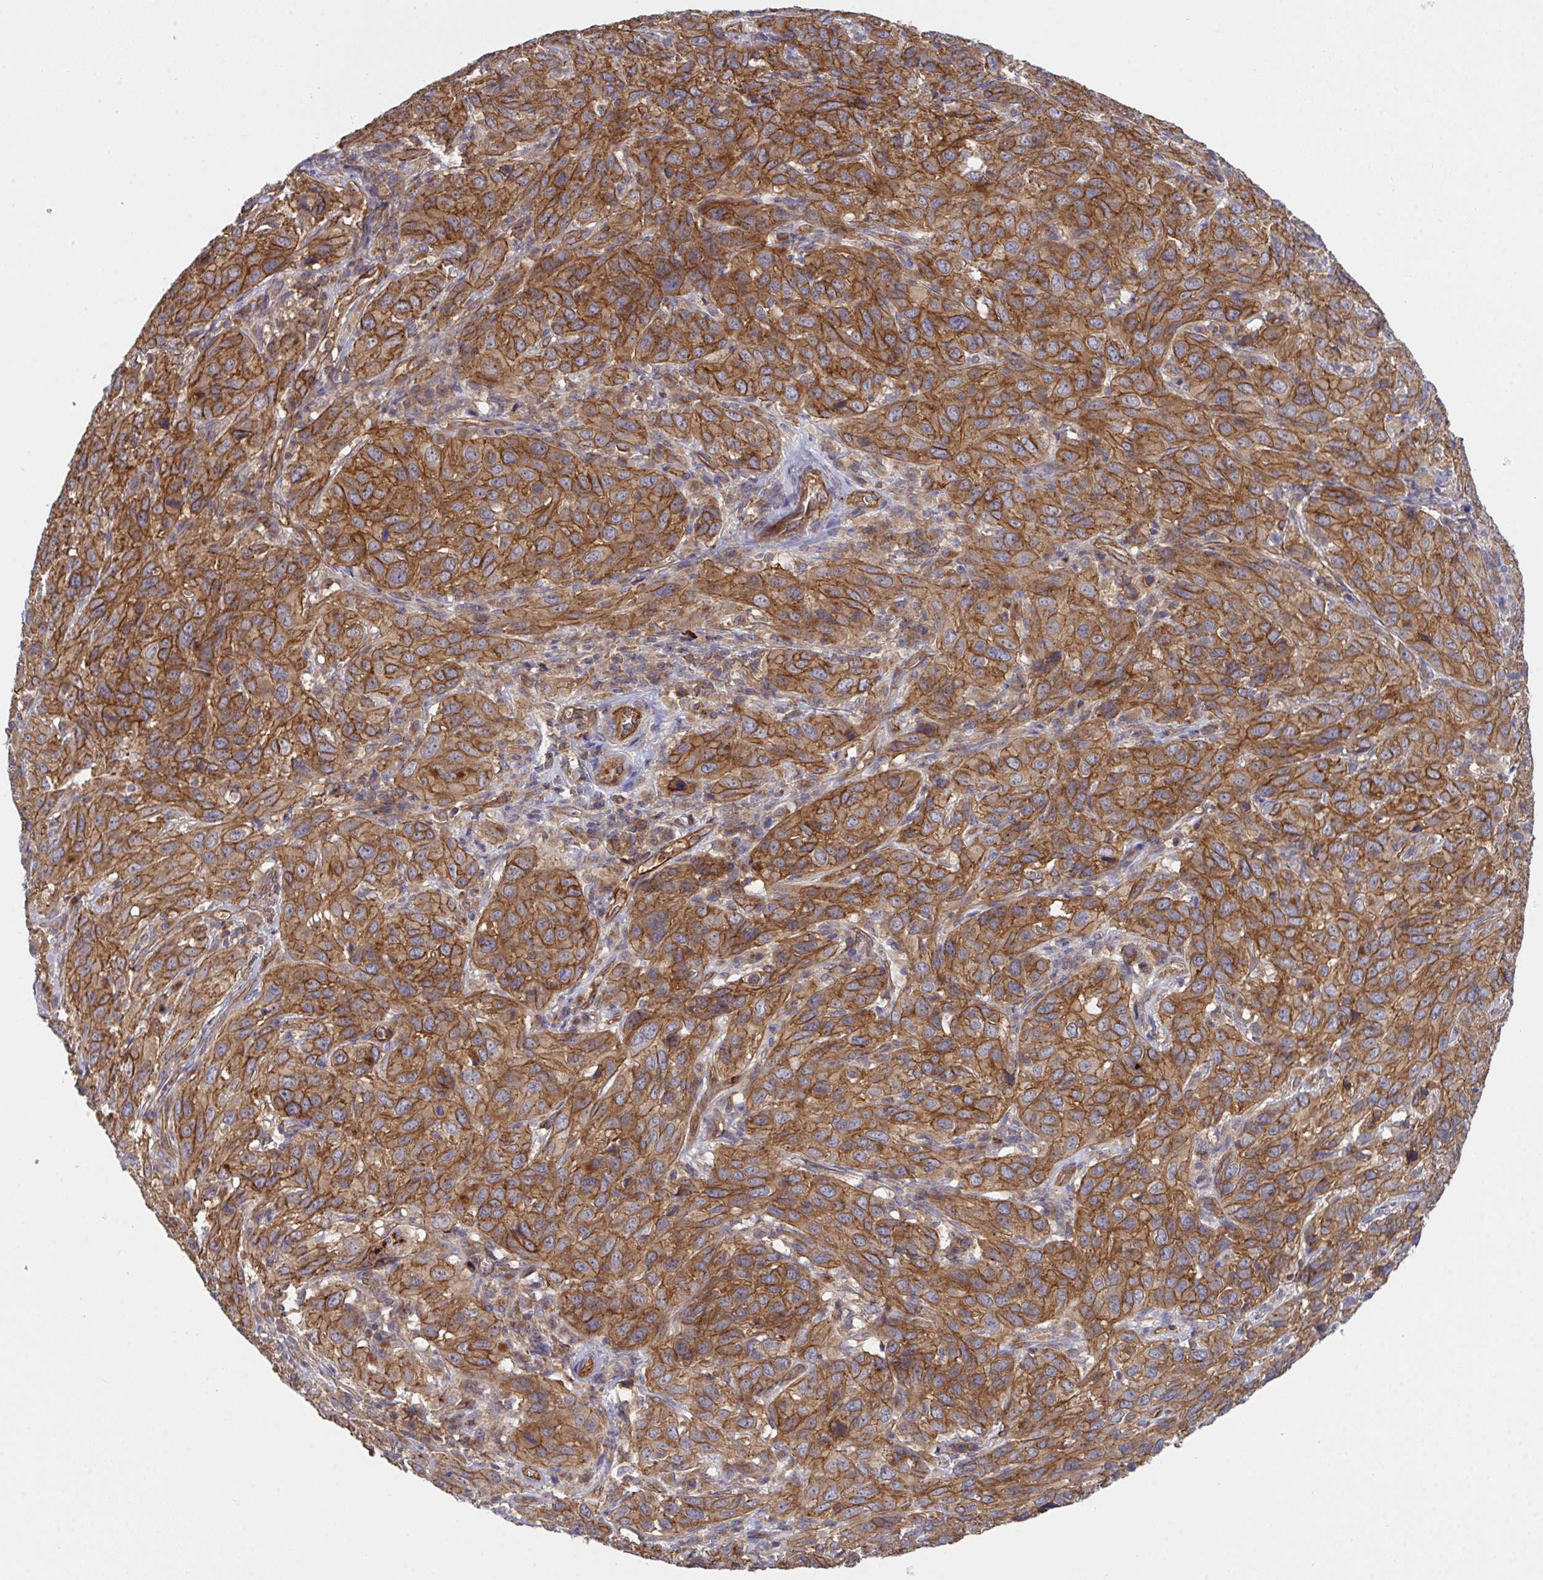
{"staining": {"intensity": "strong", "quantity": ">75%", "location": "cytoplasmic/membranous"}, "tissue": "cervical cancer", "cell_type": "Tumor cells", "image_type": "cancer", "snomed": [{"axis": "morphology", "description": "Normal tissue, NOS"}, {"axis": "morphology", "description": "Squamous cell carcinoma, NOS"}, {"axis": "topography", "description": "Cervix"}], "caption": "About >75% of tumor cells in cervical cancer show strong cytoplasmic/membranous protein staining as visualized by brown immunohistochemical staining.", "gene": "C4orf36", "patient": {"sex": "female", "age": 51}}